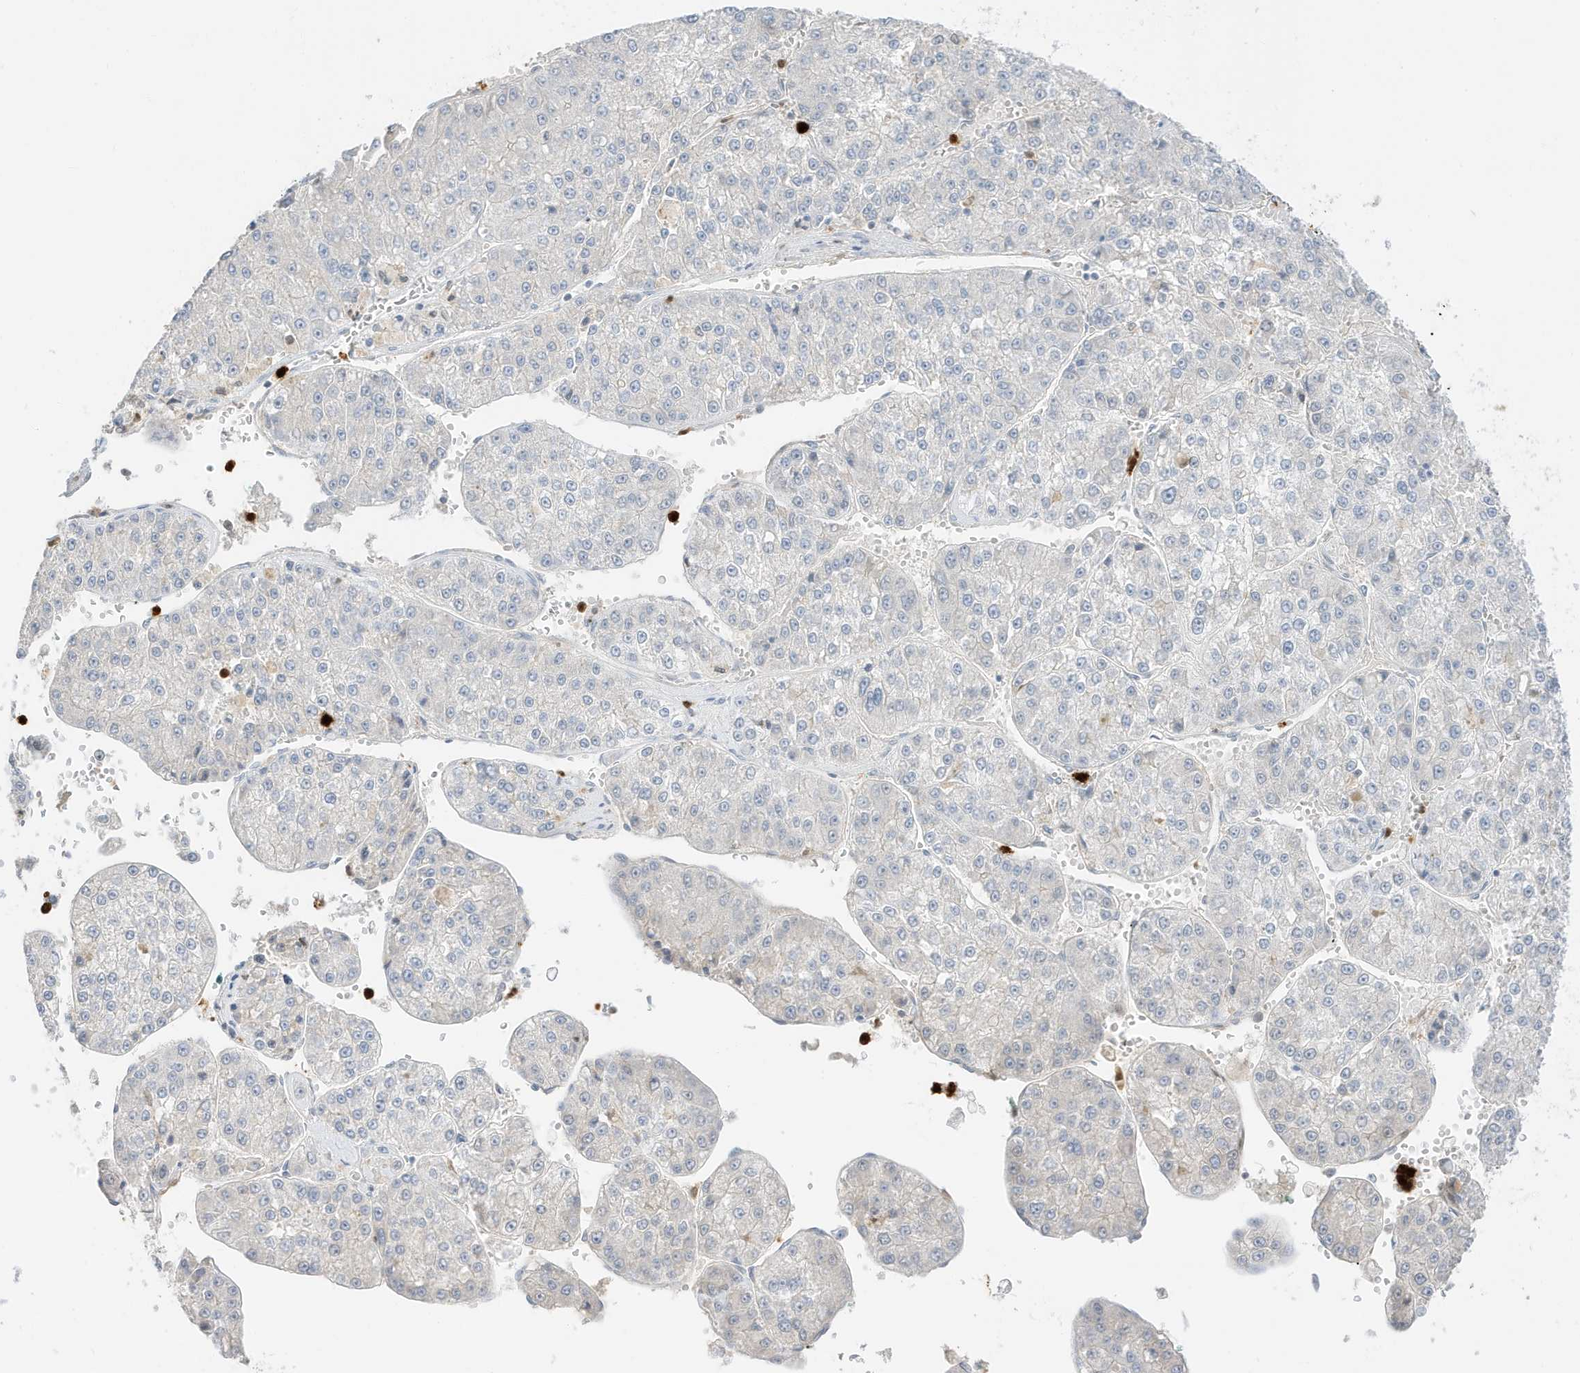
{"staining": {"intensity": "negative", "quantity": "none", "location": "none"}, "tissue": "liver cancer", "cell_type": "Tumor cells", "image_type": "cancer", "snomed": [{"axis": "morphology", "description": "Carcinoma, Hepatocellular, NOS"}, {"axis": "topography", "description": "Liver"}], "caption": "This is an IHC micrograph of human liver cancer (hepatocellular carcinoma). There is no positivity in tumor cells.", "gene": "GCA", "patient": {"sex": "female", "age": 73}}